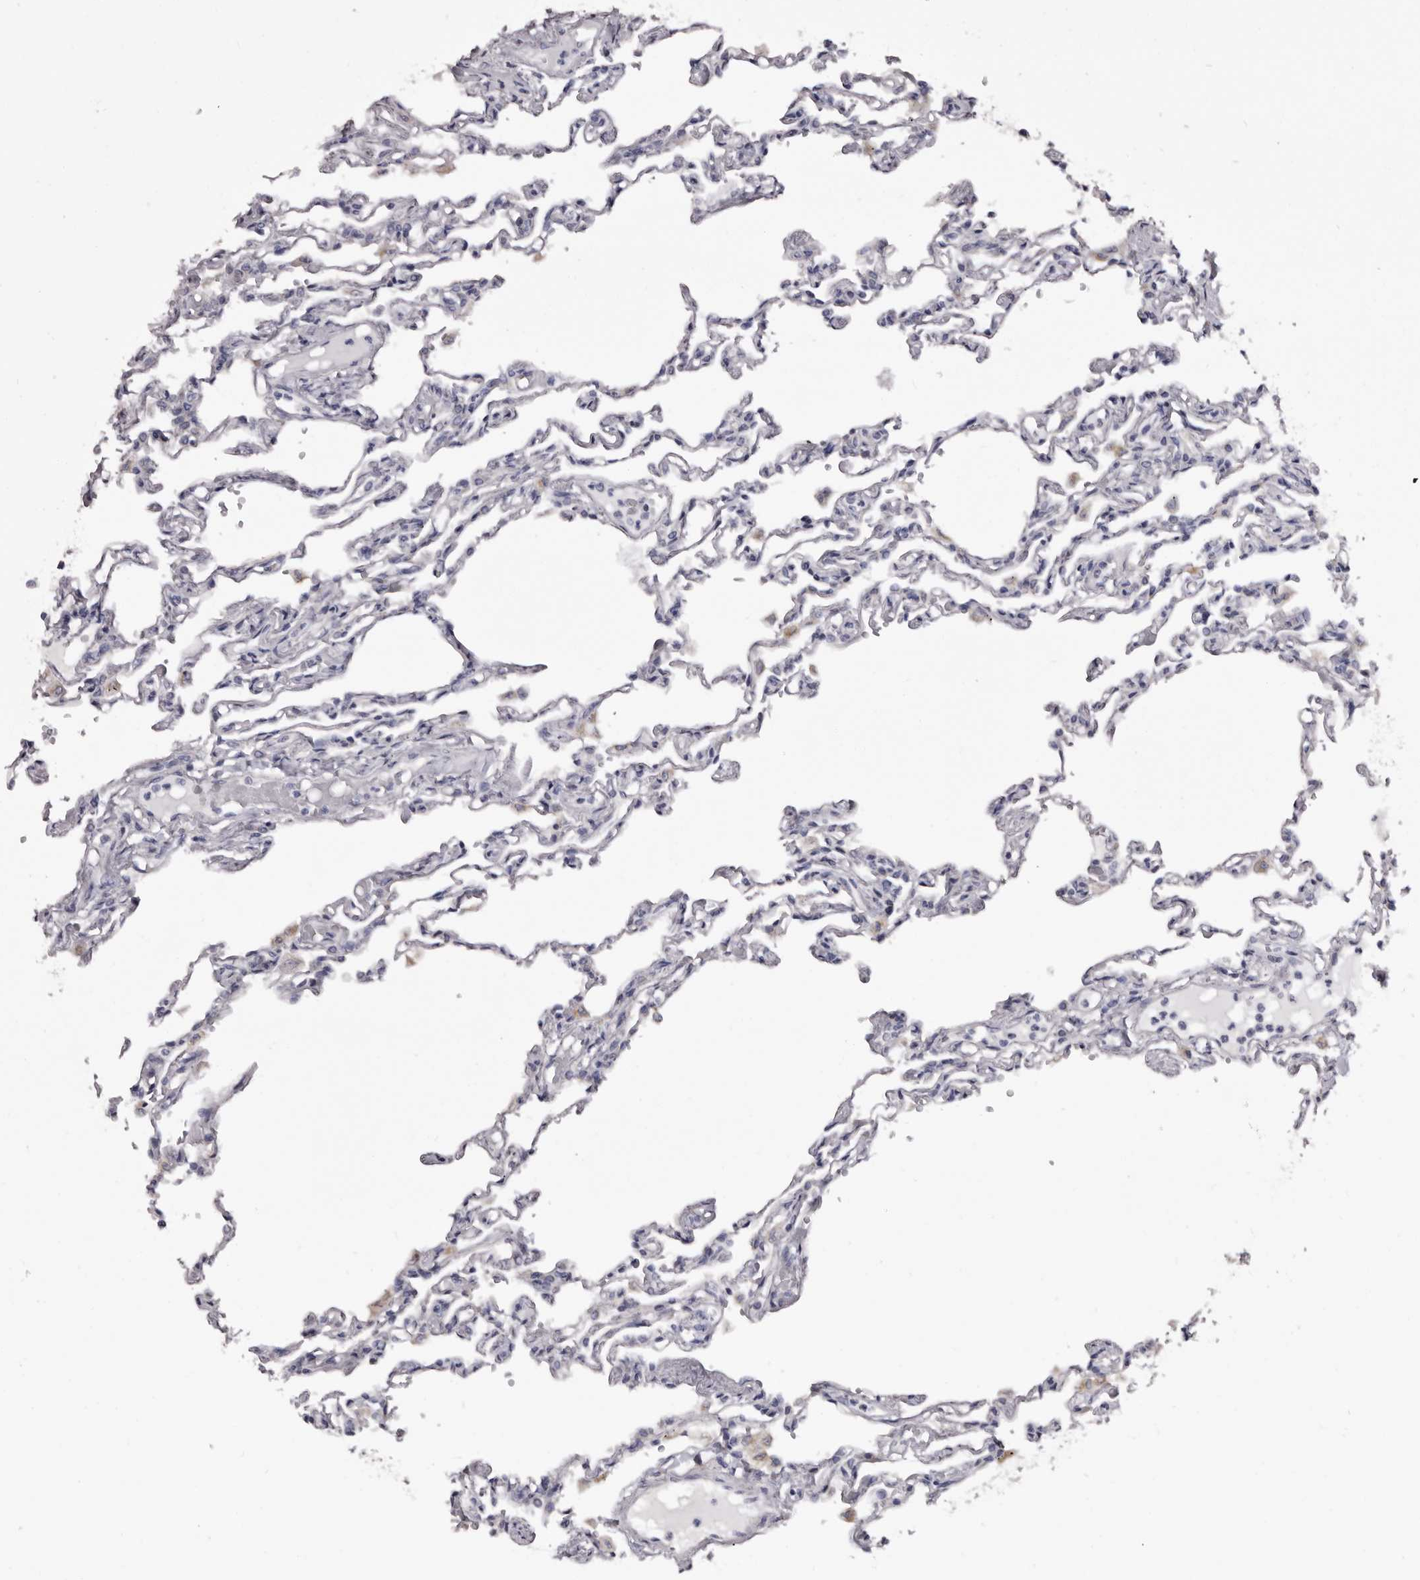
{"staining": {"intensity": "negative", "quantity": "none", "location": "none"}, "tissue": "lung", "cell_type": "Alveolar cells", "image_type": "normal", "snomed": [{"axis": "morphology", "description": "Normal tissue, NOS"}, {"axis": "topography", "description": "Lung"}], "caption": "DAB (3,3'-diaminobenzidine) immunohistochemical staining of benign lung shows no significant positivity in alveolar cells.", "gene": "CASQ1", "patient": {"sex": "male", "age": 21}}